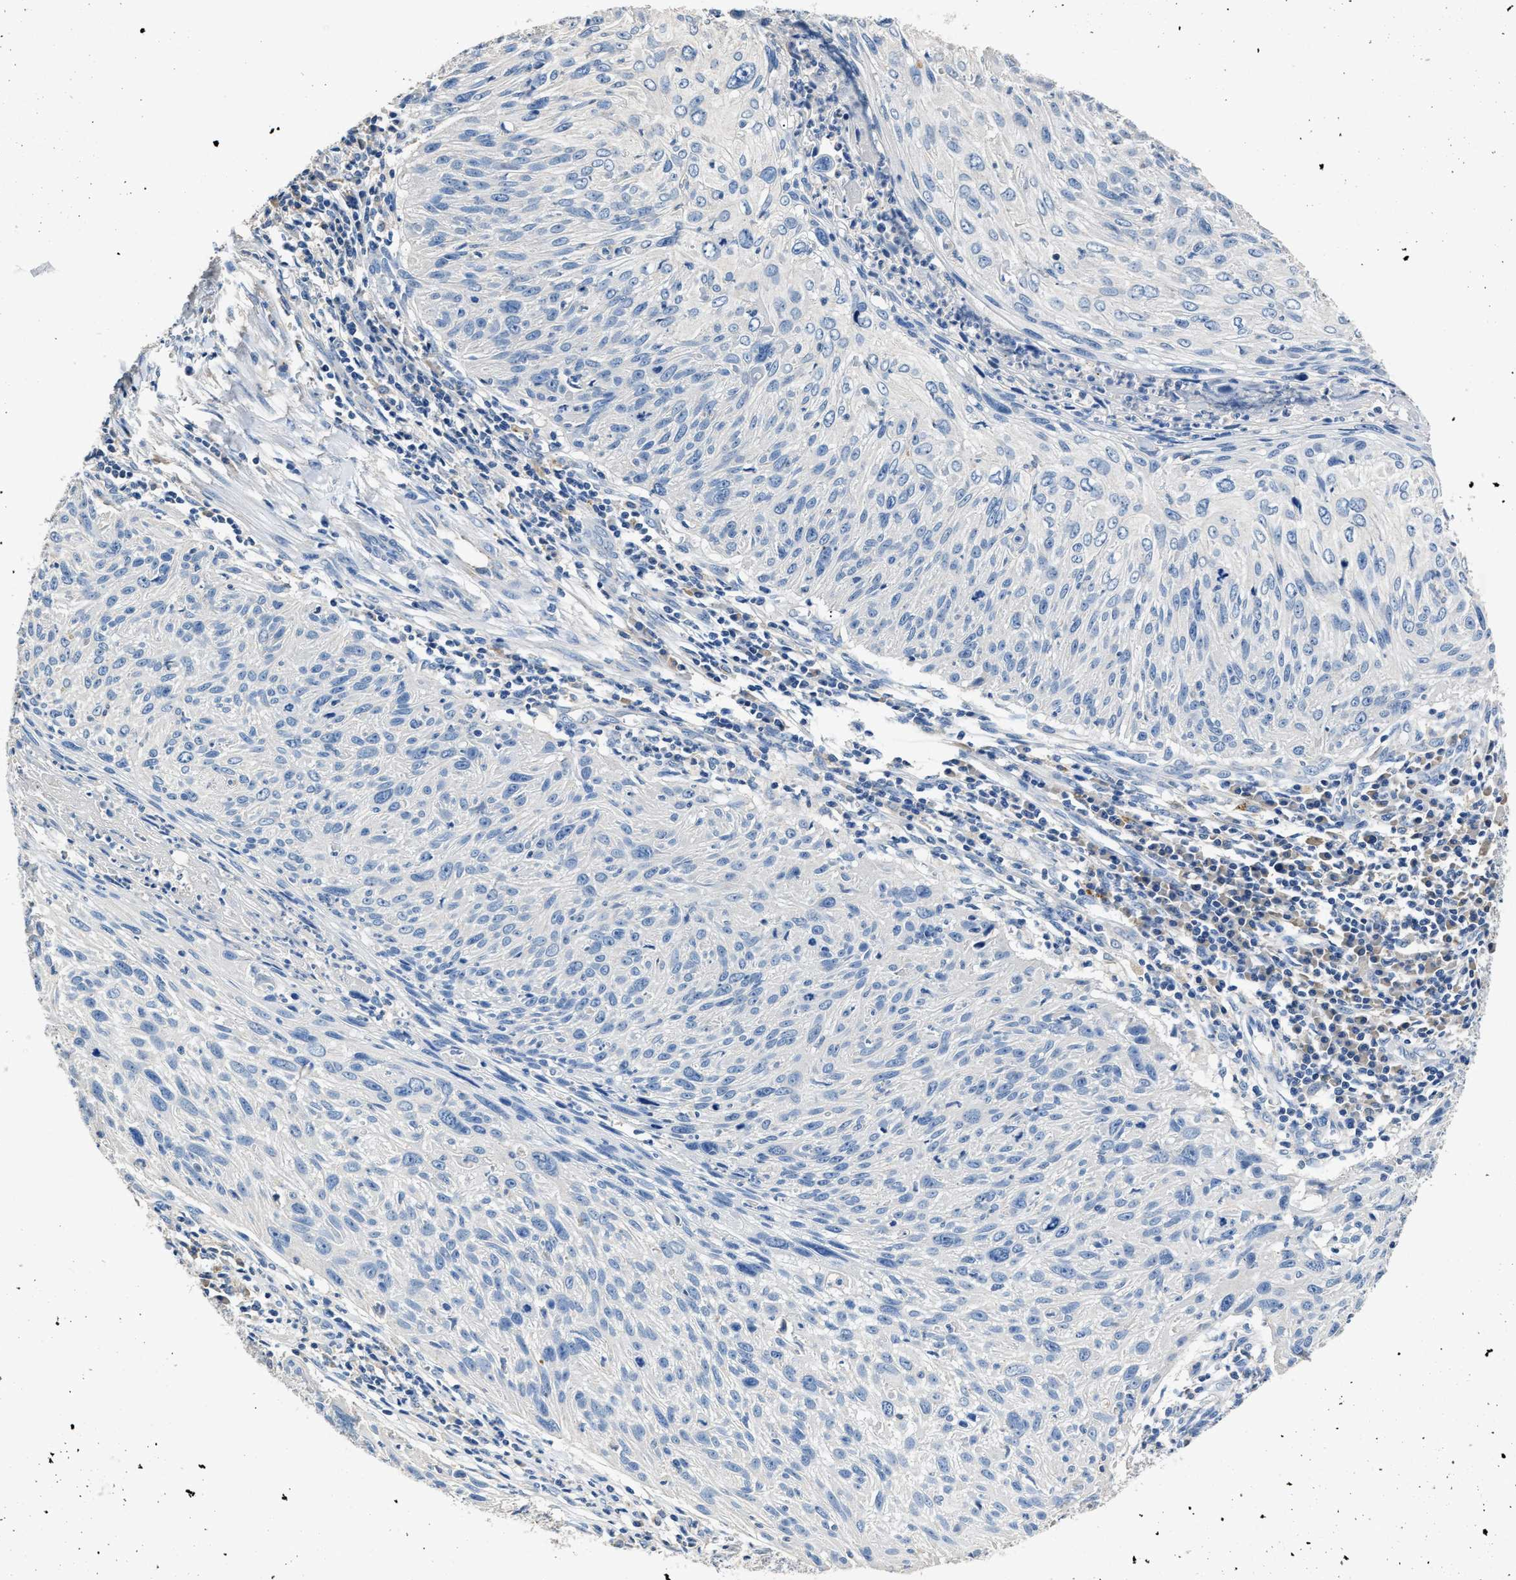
{"staining": {"intensity": "negative", "quantity": "none", "location": "none"}, "tissue": "cervical cancer", "cell_type": "Tumor cells", "image_type": "cancer", "snomed": [{"axis": "morphology", "description": "Squamous cell carcinoma, NOS"}, {"axis": "topography", "description": "Cervix"}], "caption": "DAB (3,3'-diaminobenzidine) immunohistochemical staining of human cervical squamous cell carcinoma demonstrates no significant positivity in tumor cells.", "gene": "SLCO2B1", "patient": {"sex": "female", "age": 51}}